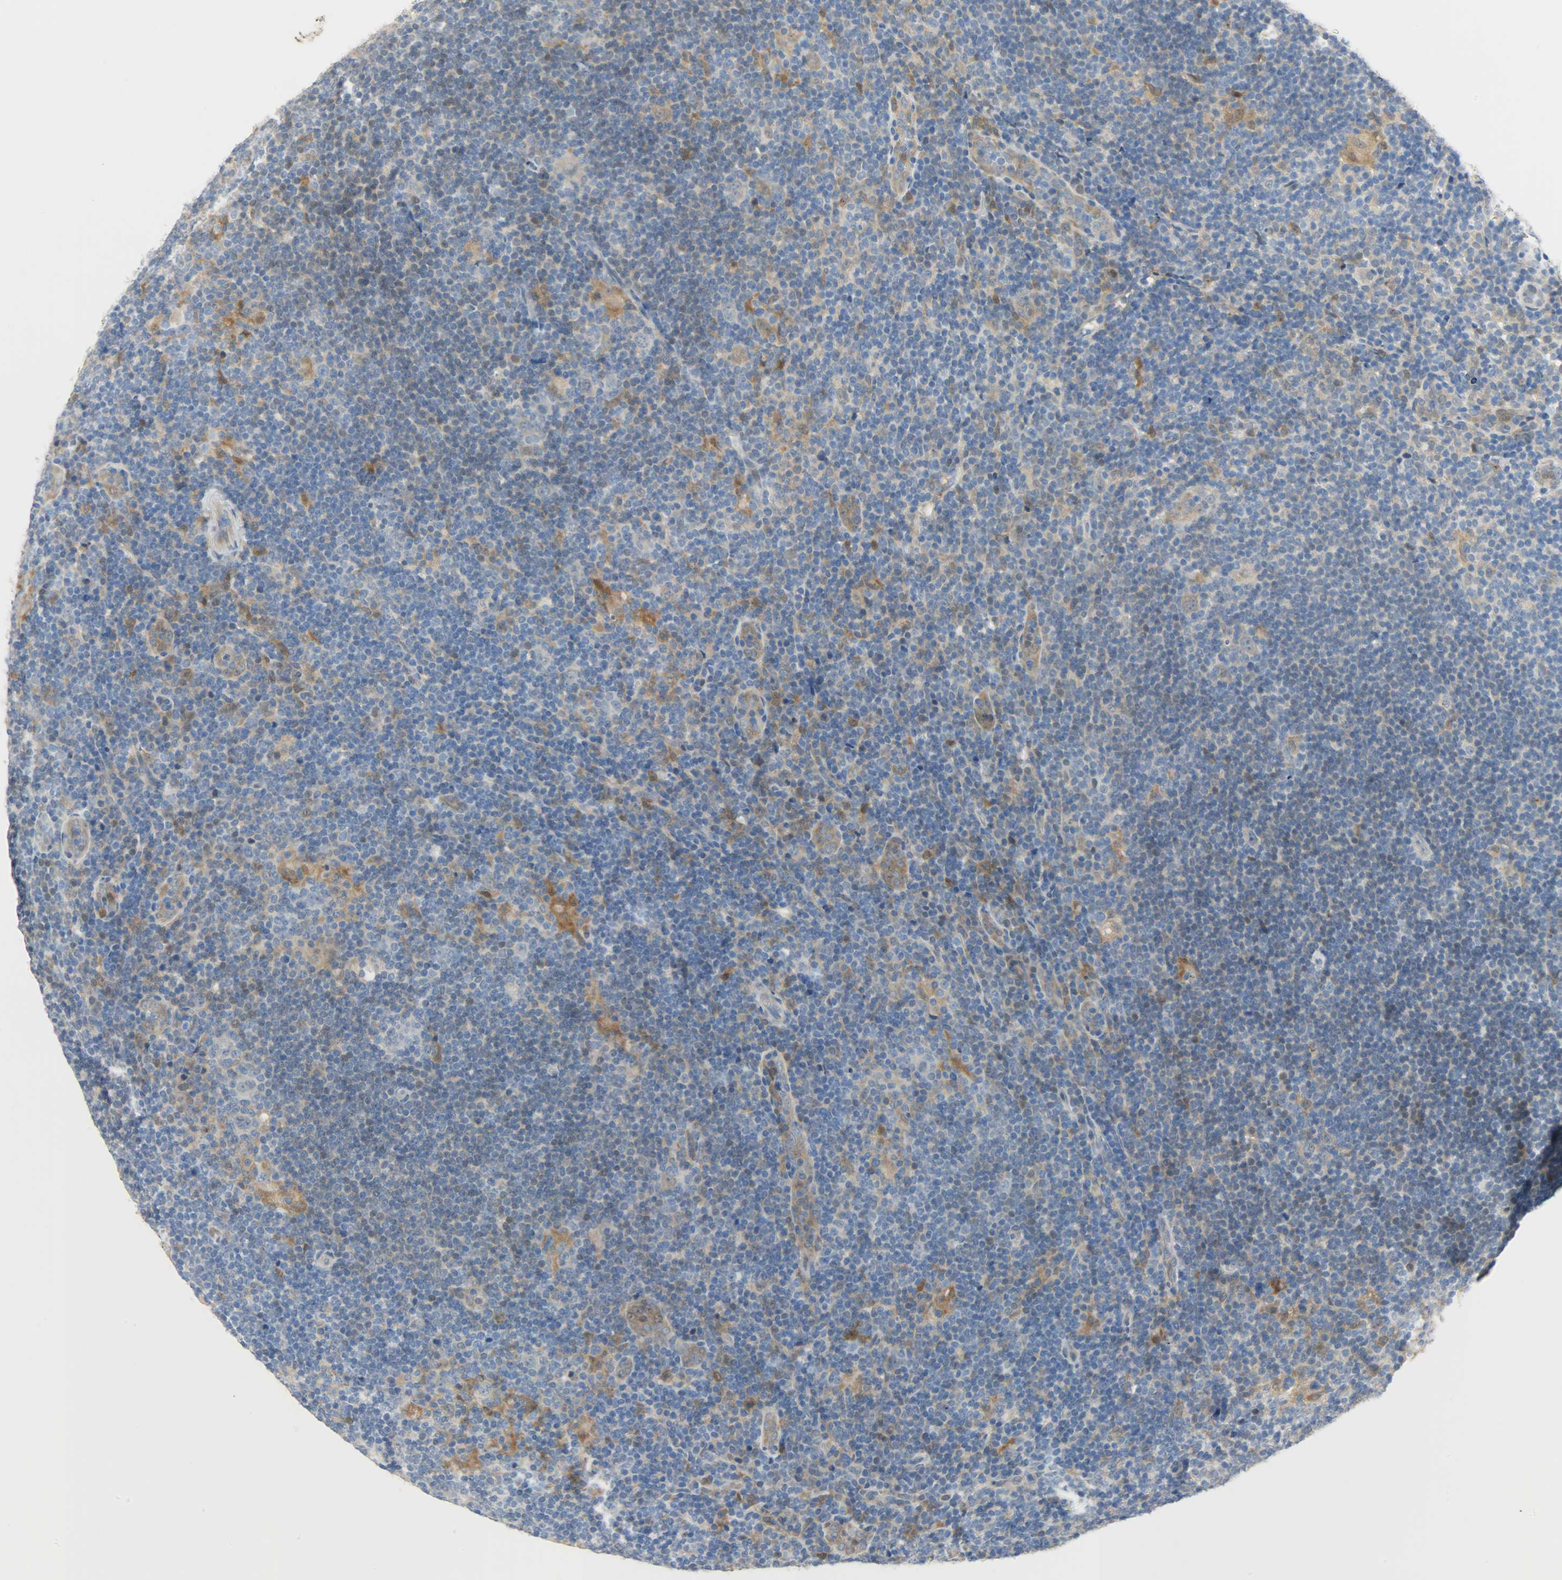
{"staining": {"intensity": "moderate", "quantity": "<25%", "location": "cytoplasmic/membranous,nuclear"}, "tissue": "lymphoma", "cell_type": "Tumor cells", "image_type": "cancer", "snomed": [{"axis": "morphology", "description": "Hodgkin's disease, NOS"}, {"axis": "topography", "description": "Lymph node"}], "caption": "Immunohistochemical staining of human Hodgkin's disease reveals low levels of moderate cytoplasmic/membranous and nuclear expression in about <25% of tumor cells.", "gene": "EIF4EBP1", "patient": {"sex": "female", "age": 57}}